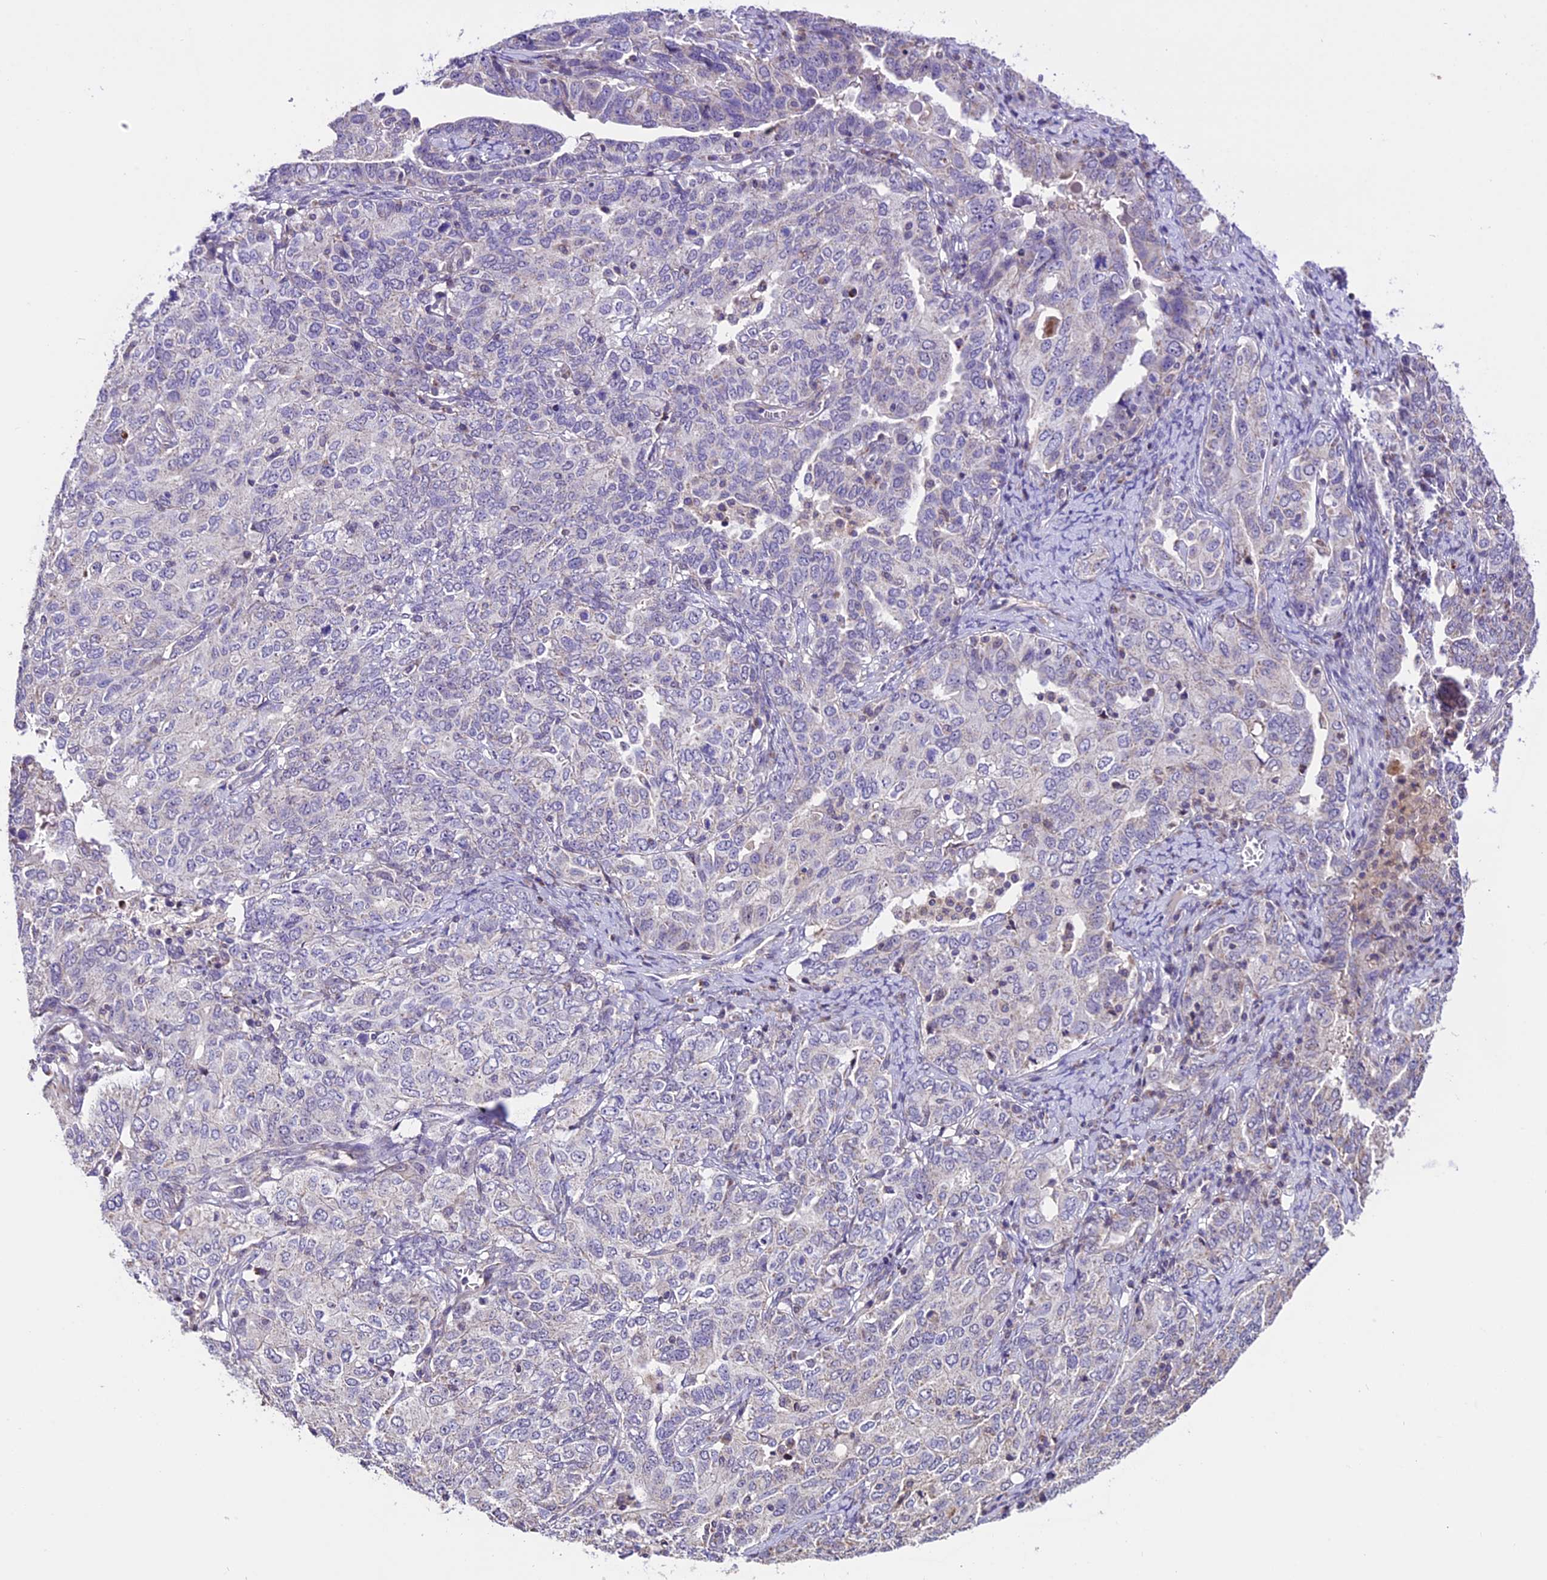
{"staining": {"intensity": "negative", "quantity": "none", "location": "none"}, "tissue": "ovarian cancer", "cell_type": "Tumor cells", "image_type": "cancer", "snomed": [{"axis": "morphology", "description": "Carcinoma, endometroid"}, {"axis": "topography", "description": "Ovary"}], "caption": "Ovarian cancer stained for a protein using immunohistochemistry shows no expression tumor cells.", "gene": "DDX28", "patient": {"sex": "female", "age": 62}}